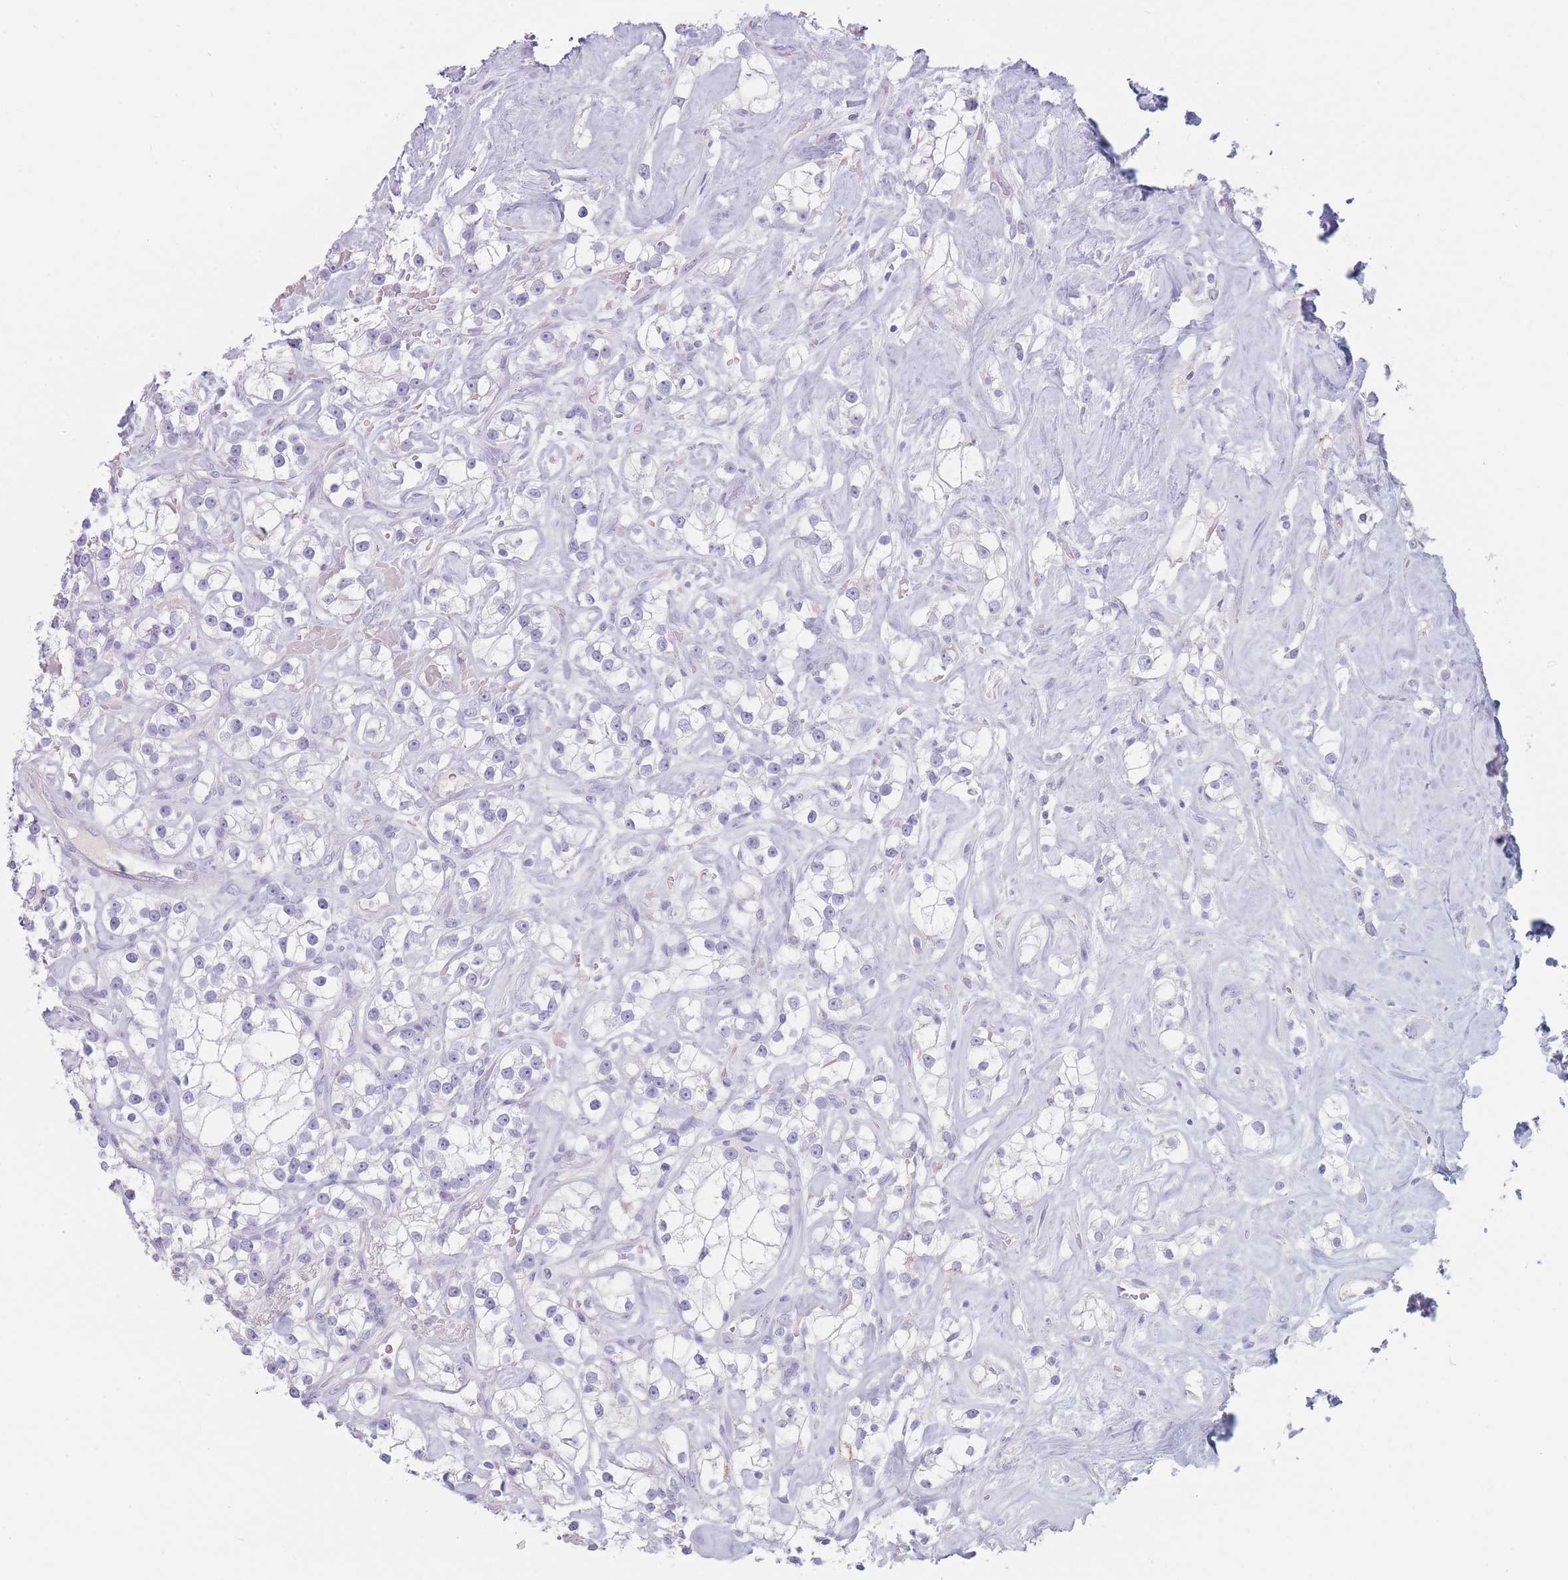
{"staining": {"intensity": "negative", "quantity": "none", "location": "none"}, "tissue": "renal cancer", "cell_type": "Tumor cells", "image_type": "cancer", "snomed": [{"axis": "morphology", "description": "Adenocarcinoma, NOS"}, {"axis": "topography", "description": "Kidney"}], "caption": "The immunohistochemistry (IHC) photomicrograph has no significant staining in tumor cells of renal cancer (adenocarcinoma) tissue.", "gene": "GPR12", "patient": {"sex": "male", "age": 77}}